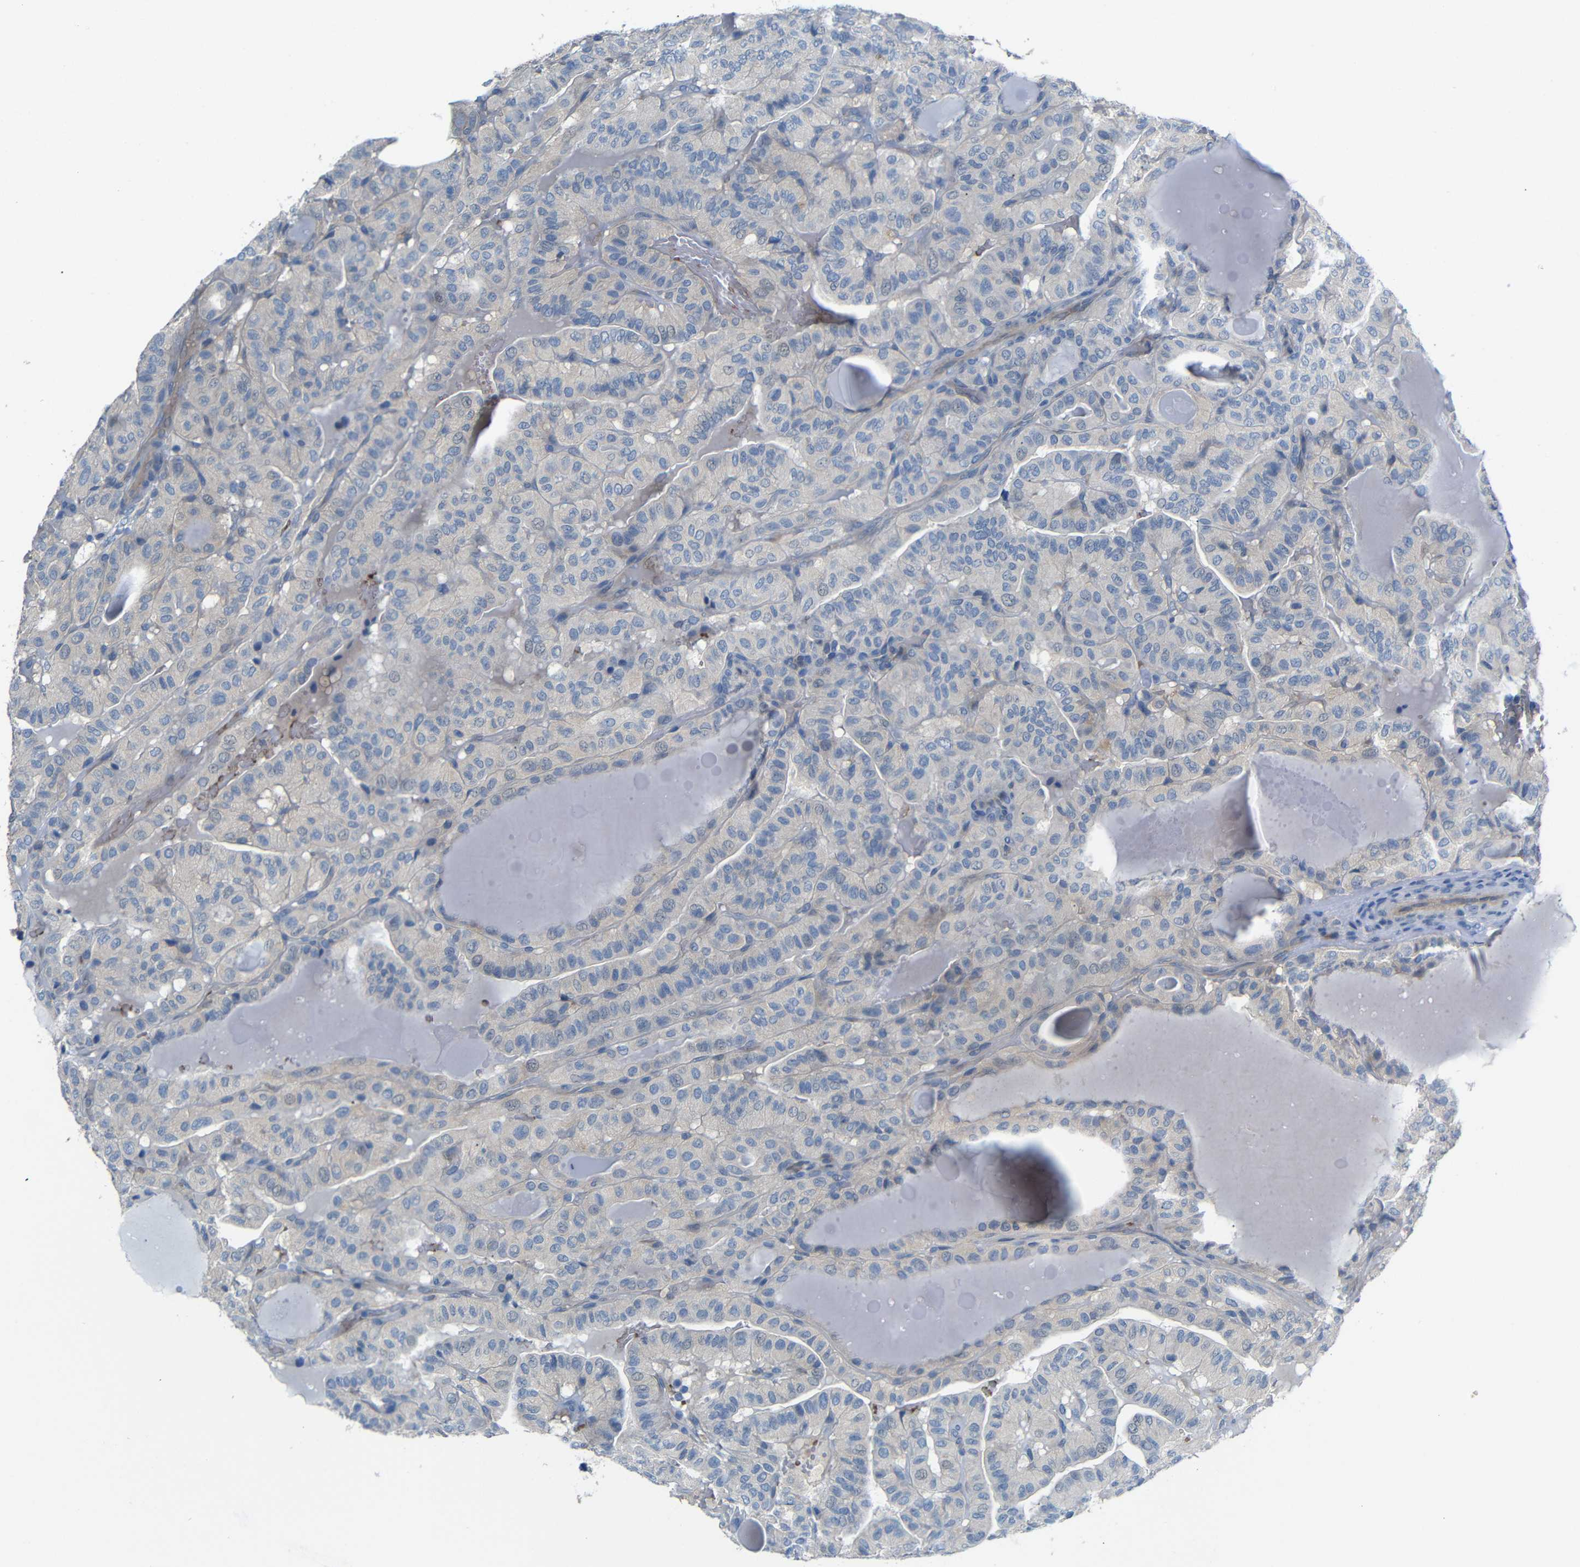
{"staining": {"intensity": "weak", "quantity": ">75%", "location": "cytoplasmic/membranous"}, "tissue": "thyroid cancer", "cell_type": "Tumor cells", "image_type": "cancer", "snomed": [{"axis": "morphology", "description": "Papillary adenocarcinoma, NOS"}, {"axis": "topography", "description": "Thyroid gland"}], "caption": "DAB immunohistochemical staining of thyroid papillary adenocarcinoma demonstrates weak cytoplasmic/membranous protein staining in about >75% of tumor cells.", "gene": "TBC1D32", "patient": {"sex": "male", "age": 77}}